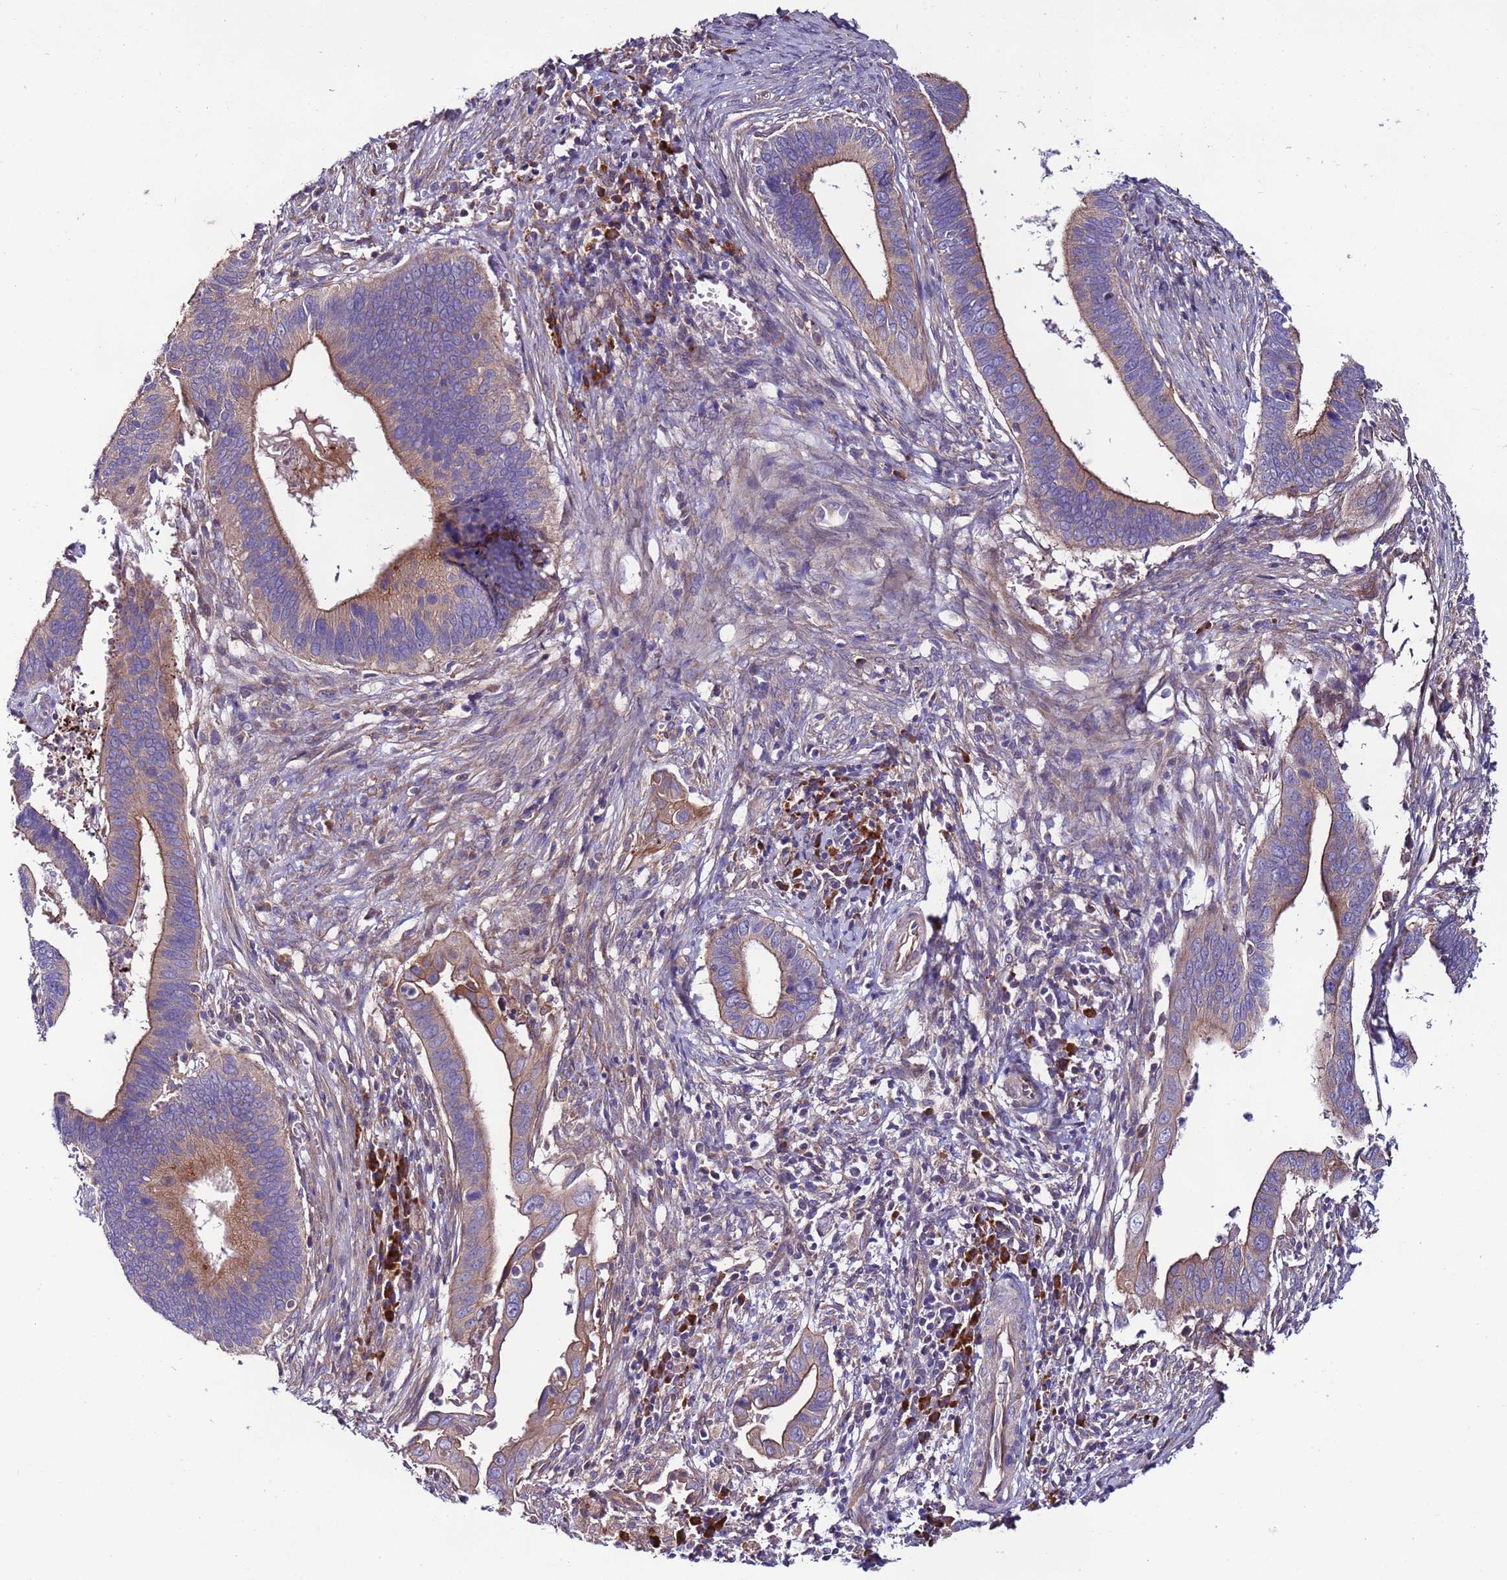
{"staining": {"intensity": "moderate", "quantity": "25%-75%", "location": "cytoplasmic/membranous"}, "tissue": "cervical cancer", "cell_type": "Tumor cells", "image_type": "cancer", "snomed": [{"axis": "morphology", "description": "Adenocarcinoma, NOS"}, {"axis": "topography", "description": "Cervix"}], "caption": "This is a photomicrograph of IHC staining of cervical cancer (adenocarcinoma), which shows moderate positivity in the cytoplasmic/membranous of tumor cells.", "gene": "SPCS1", "patient": {"sex": "female", "age": 42}}